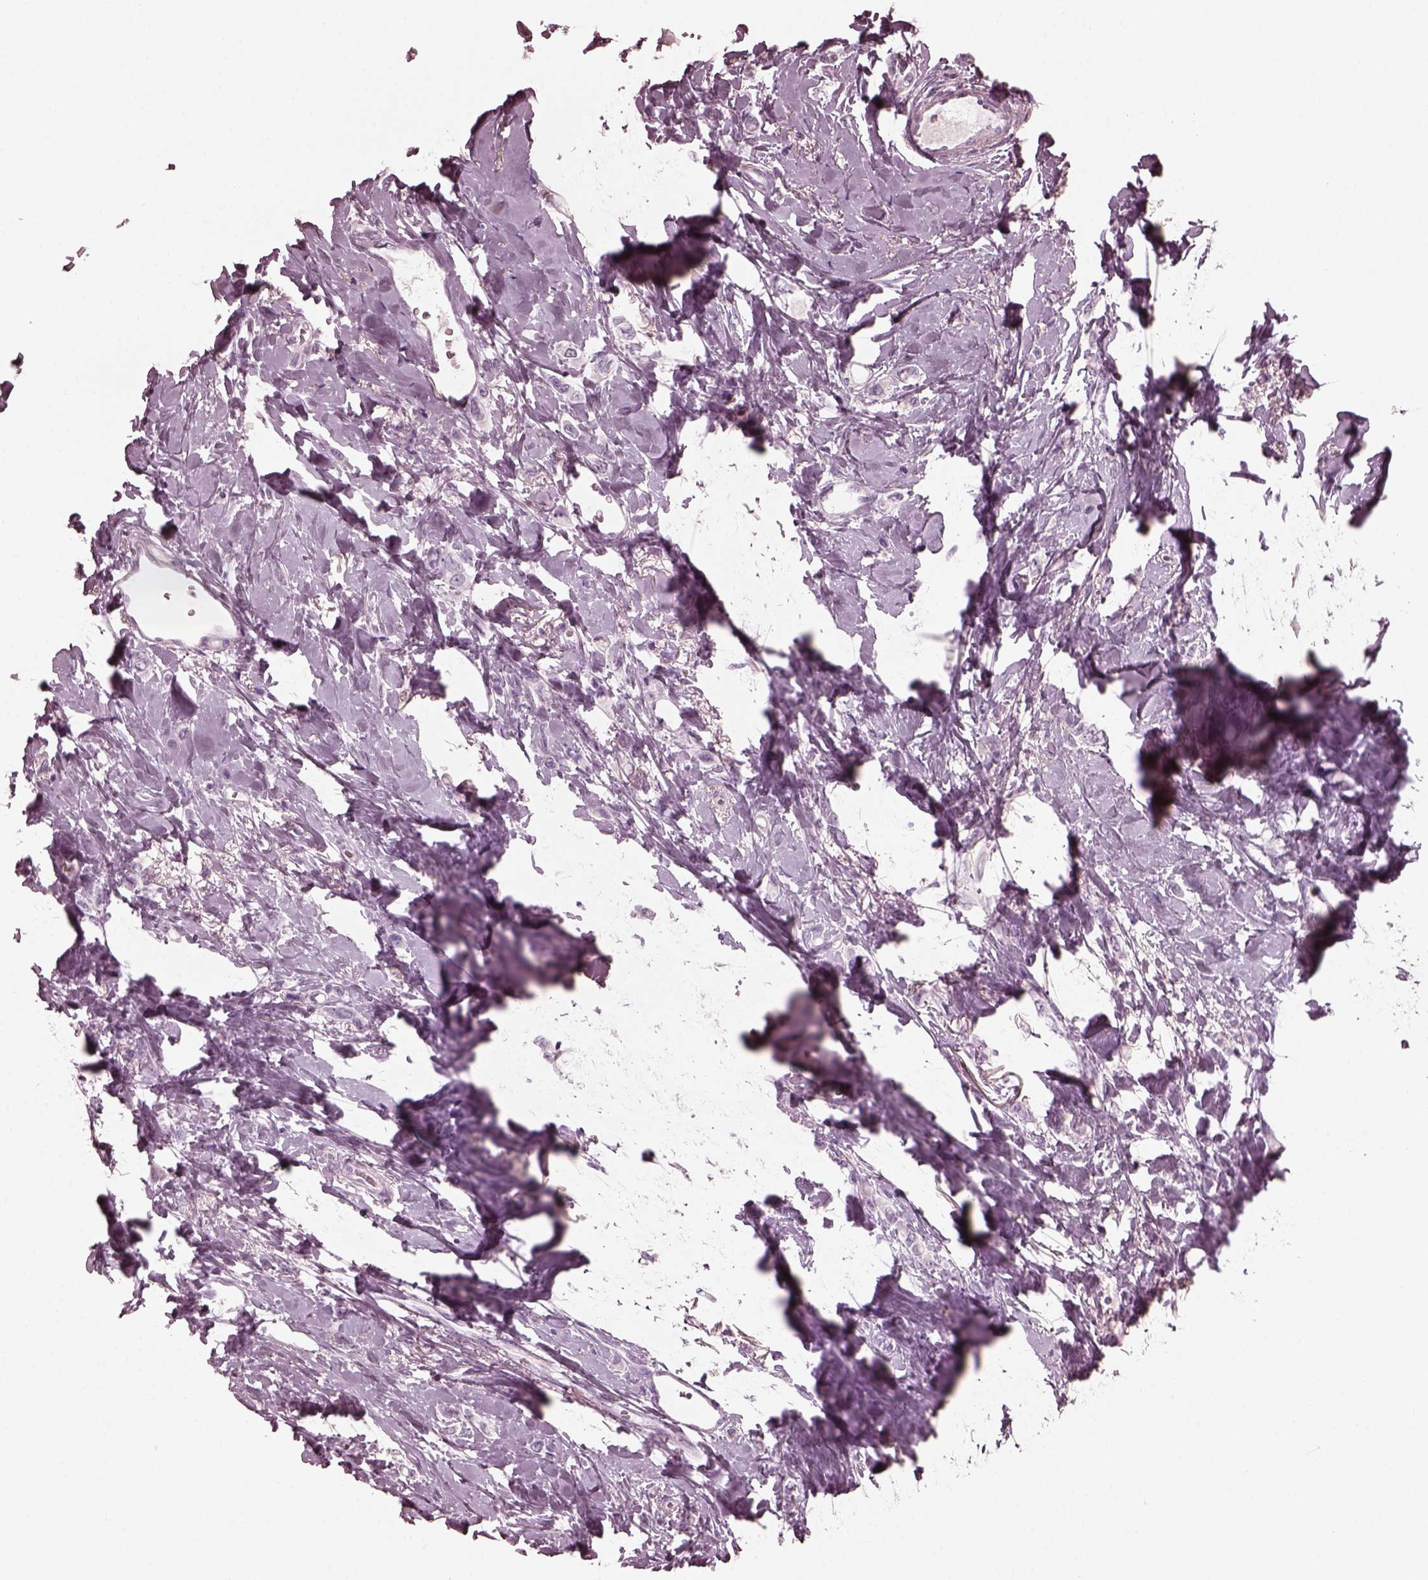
{"staining": {"intensity": "negative", "quantity": "none", "location": "none"}, "tissue": "breast cancer", "cell_type": "Tumor cells", "image_type": "cancer", "snomed": [{"axis": "morphology", "description": "Lobular carcinoma"}, {"axis": "topography", "description": "Breast"}], "caption": "A micrograph of human breast lobular carcinoma is negative for staining in tumor cells. The staining was performed using DAB (3,3'-diaminobenzidine) to visualize the protein expression in brown, while the nuclei were stained in blue with hematoxylin (Magnification: 20x).", "gene": "GRM6", "patient": {"sex": "female", "age": 66}}